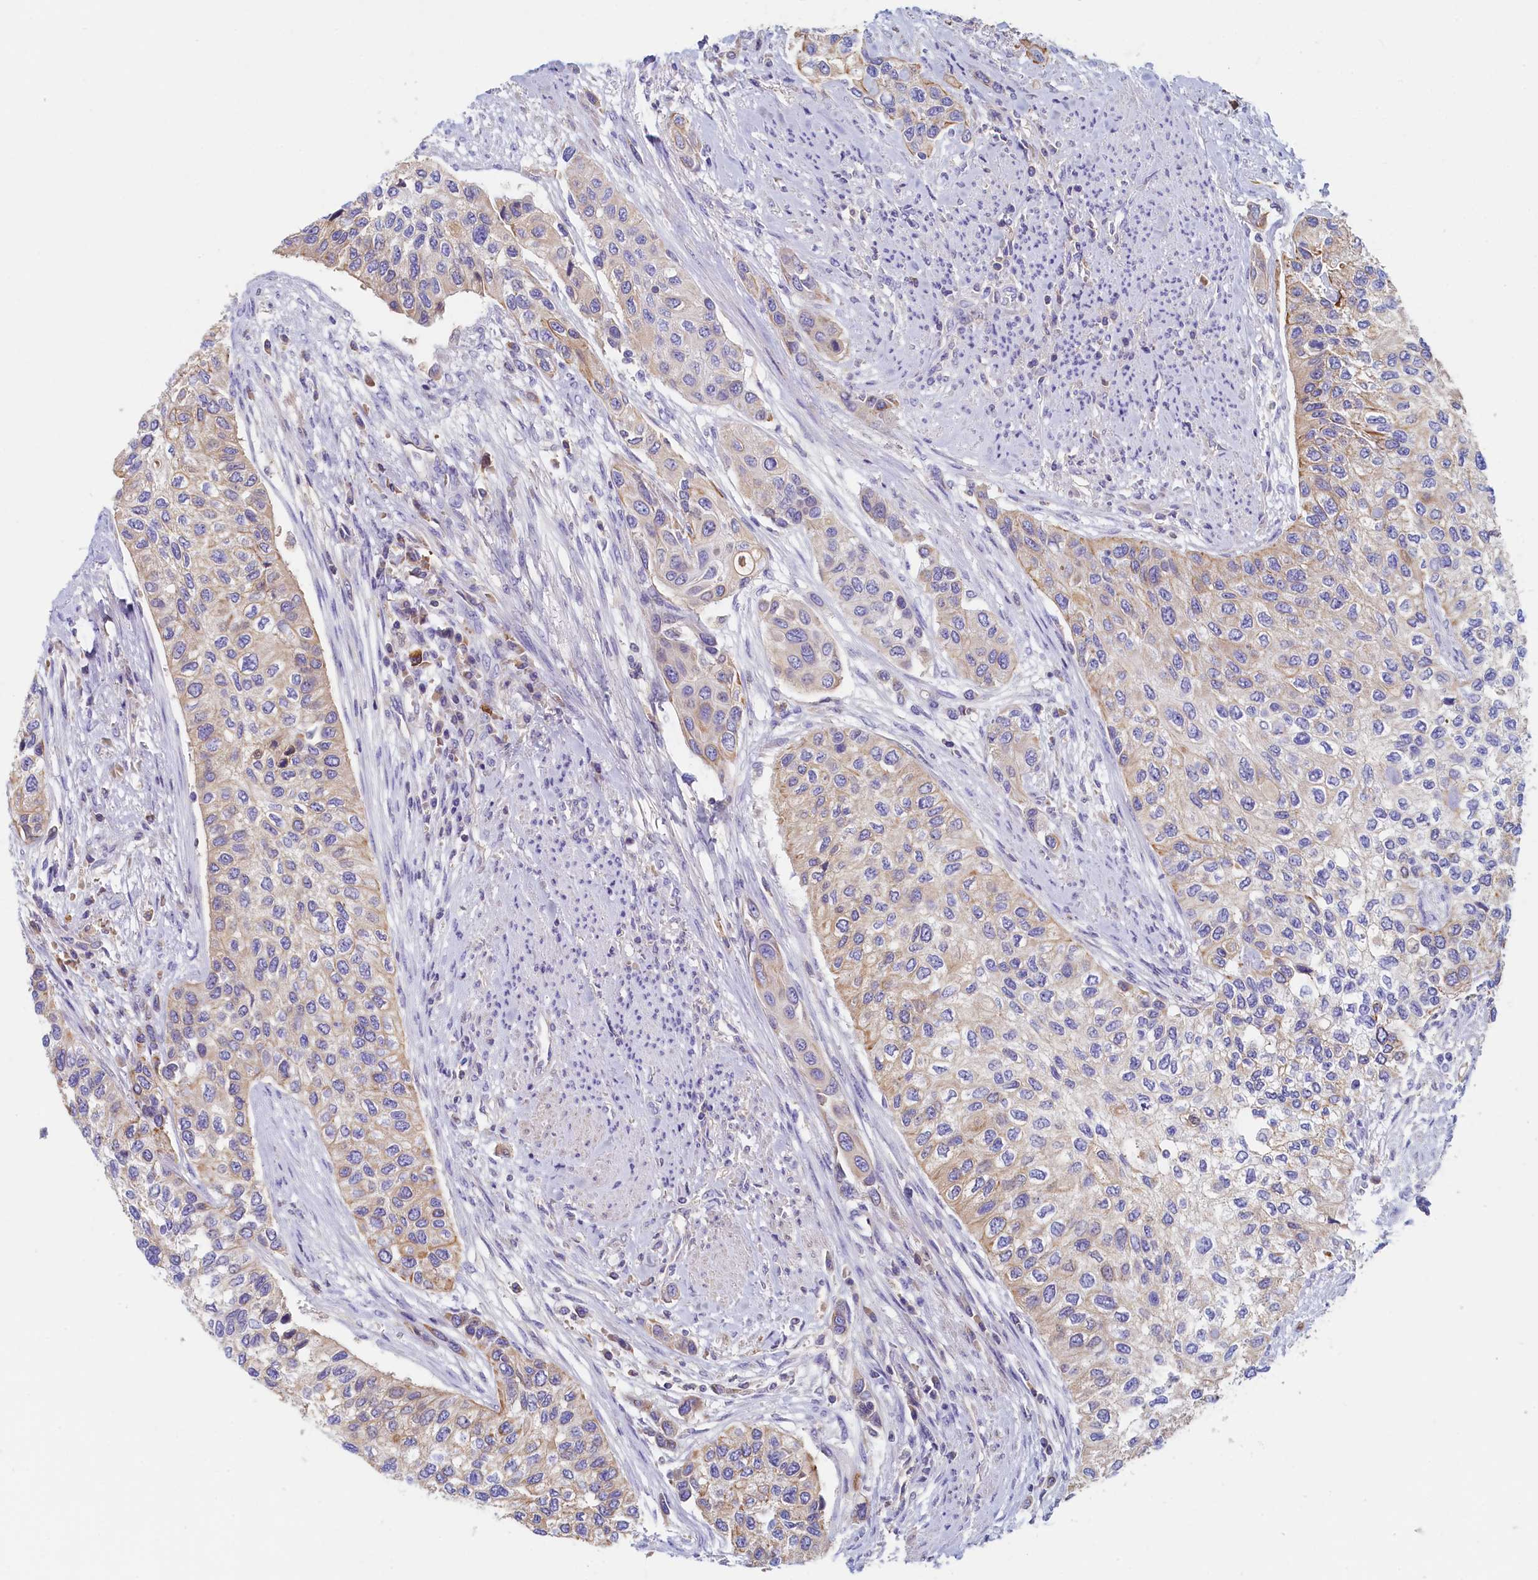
{"staining": {"intensity": "weak", "quantity": "25%-75%", "location": "cytoplasmic/membranous"}, "tissue": "urothelial cancer", "cell_type": "Tumor cells", "image_type": "cancer", "snomed": [{"axis": "morphology", "description": "Normal tissue, NOS"}, {"axis": "morphology", "description": "Urothelial carcinoma, High grade"}, {"axis": "topography", "description": "Vascular tissue"}, {"axis": "topography", "description": "Urinary bladder"}], "caption": "IHC staining of urothelial carcinoma (high-grade), which reveals low levels of weak cytoplasmic/membranous expression in approximately 25%-75% of tumor cells indicating weak cytoplasmic/membranous protein staining. The staining was performed using DAB (3,3'-diaminobenzidine) (brown) for protein detection and nuclei were counterstained in hematoxylin (blue).", "gene": "GUCA1C", "patient": {"sex": "female", "age": 56}}